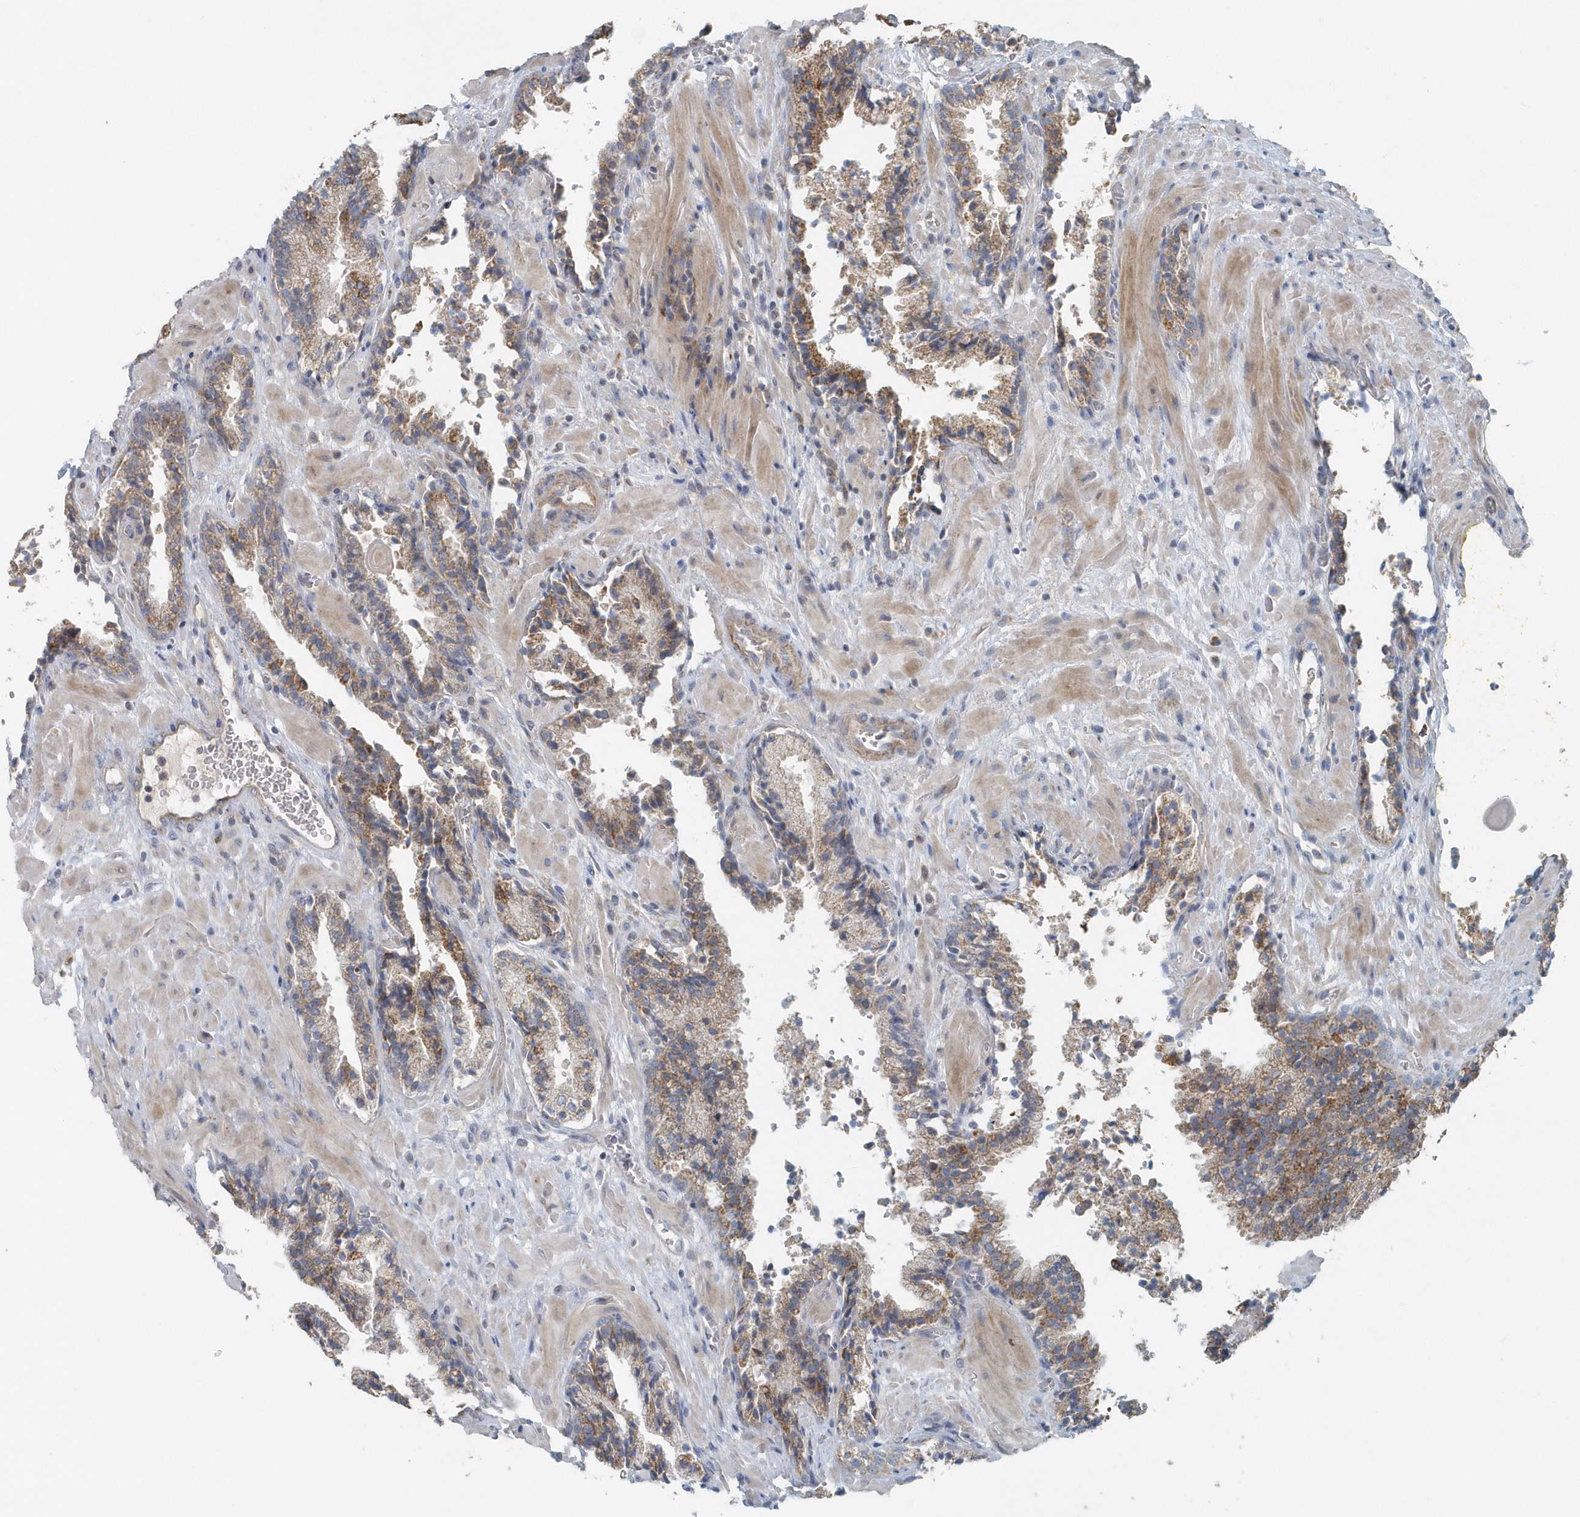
{"staining": {"intensity": "moderate", "quantity": "25%-75%", "location": "cytoplasmic/membranous"}, "tissue": "prostate cancer", "cell_type": "Tumor cells", "image_type": "cancer", "snomed": [{"axis": "morphology", "description": "Adenocarcinoma, High grade"}, {"axis": "topography", "description": "Prostate"}], "caption": "Prostate cancer (adenocarcinoma (high-grade)) was stained to show a protein in brown. There is medium levels of moderate cytoplasmic/membranous positivity in approximately 25%-75% of tumor cells. Using DAB (brown) and hematoxylin (blue) stains, captured at high magnification using brightfield microscopy.", "gene": "MMUT", "patient": {"sex": "male", "age": 58}}